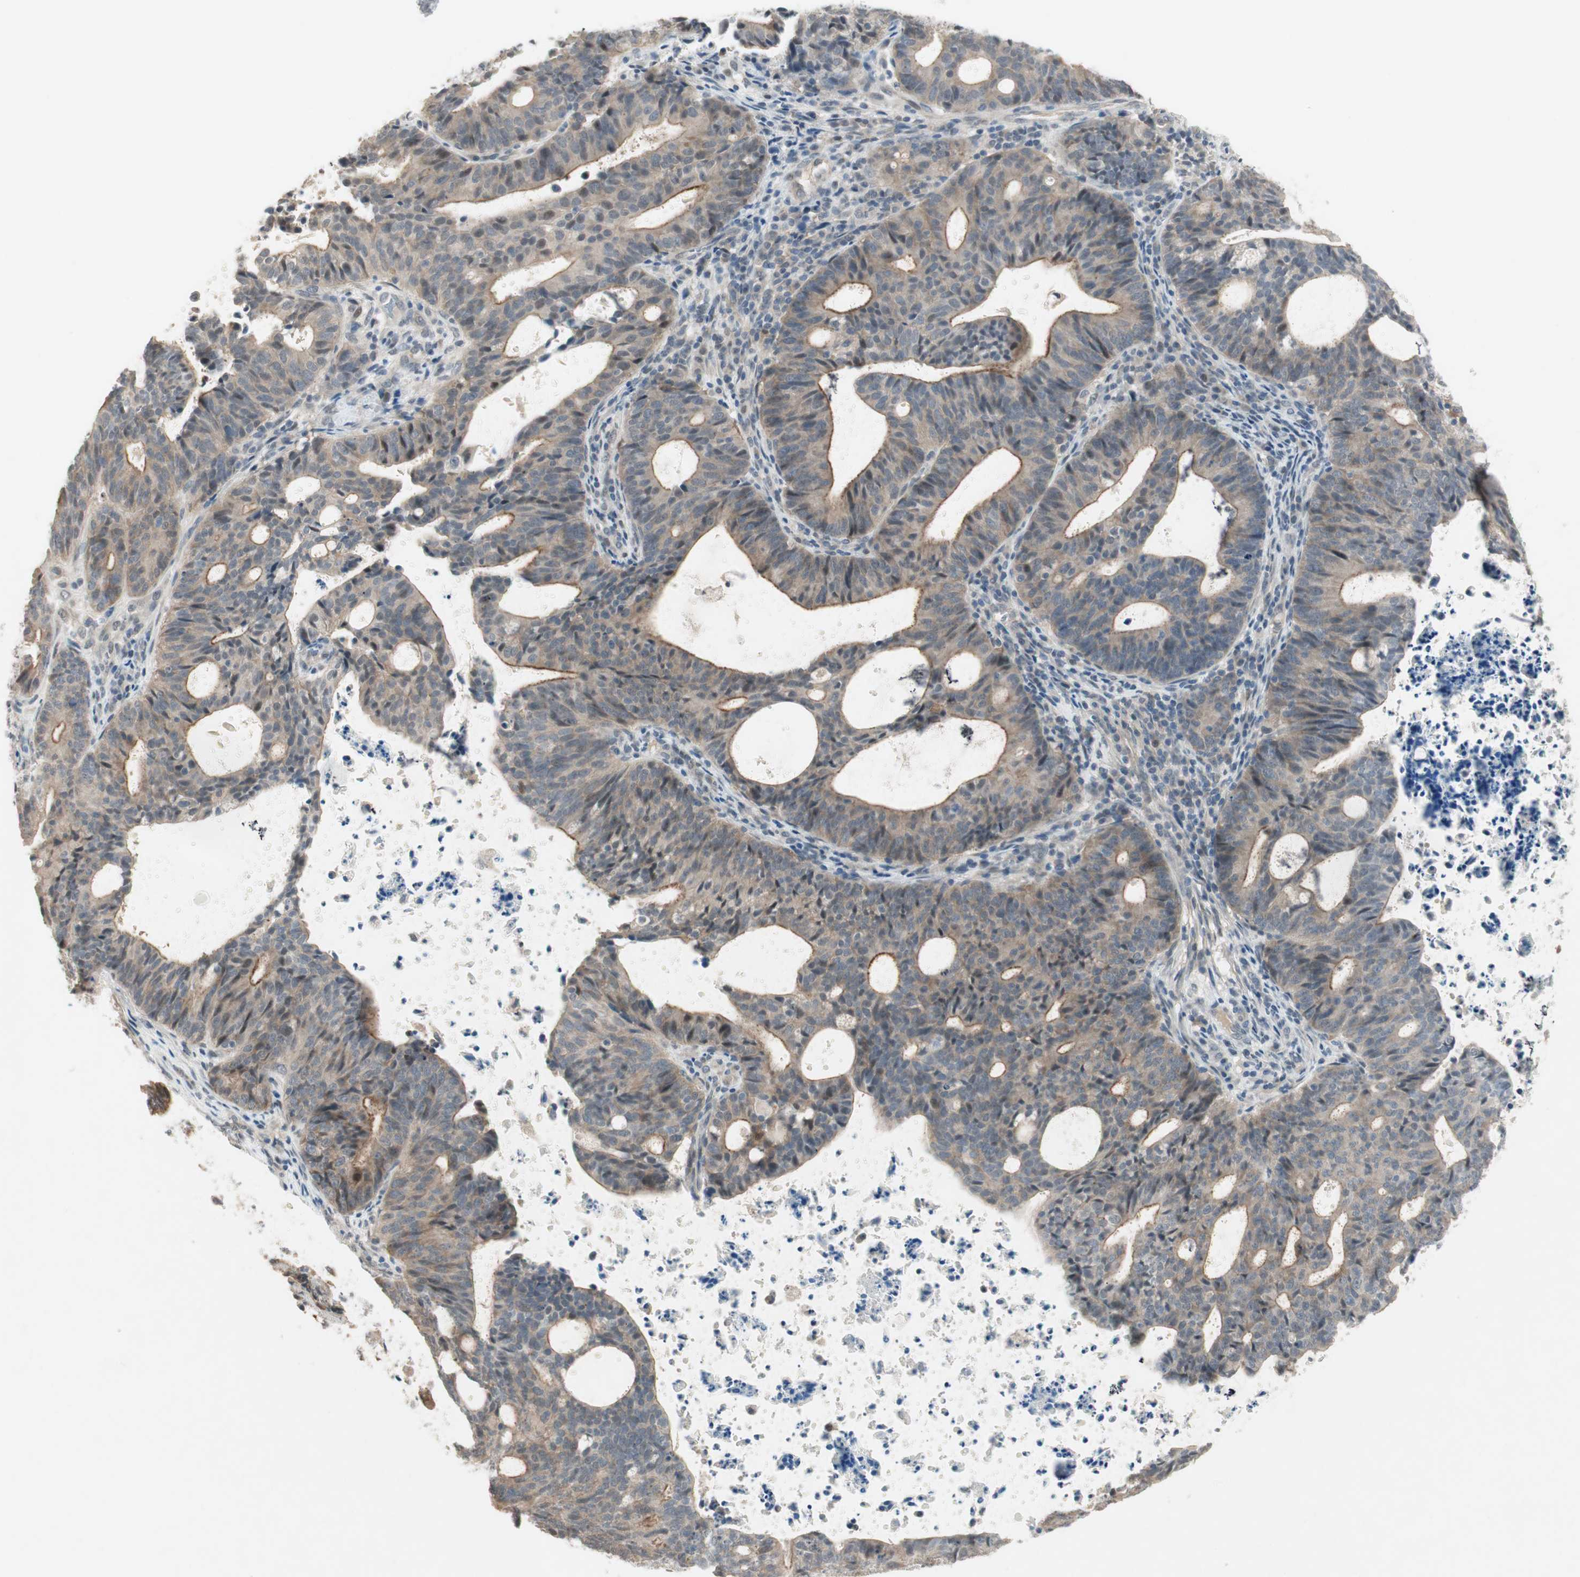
{"staining": {"intensity": "moderate", "quantity": "<25%", "location": "cytoplasmic/membranous"}, "tissue": "endometrial cancer", "cell_type": "Tumor cells", "image_type": "cancer", "snomed": [{"axis": "morphology", "description": "Adenocarcinoma, NOS"}, {"axis": "topography", "description": "Uterus"}], "caption": "High-magnification brightfield microscopy of endometrial adenocarcinoma stained with DAB (3,3'-diaminobenzidine) (brown) and counterstained with hematoxylin (blue). tumor cells exhibit moderate cytoplasmic/membranous staining is appreciated in about<25% of cells.", "gene": "RTL6", "patient": {"sex": "female", "age": 83}}